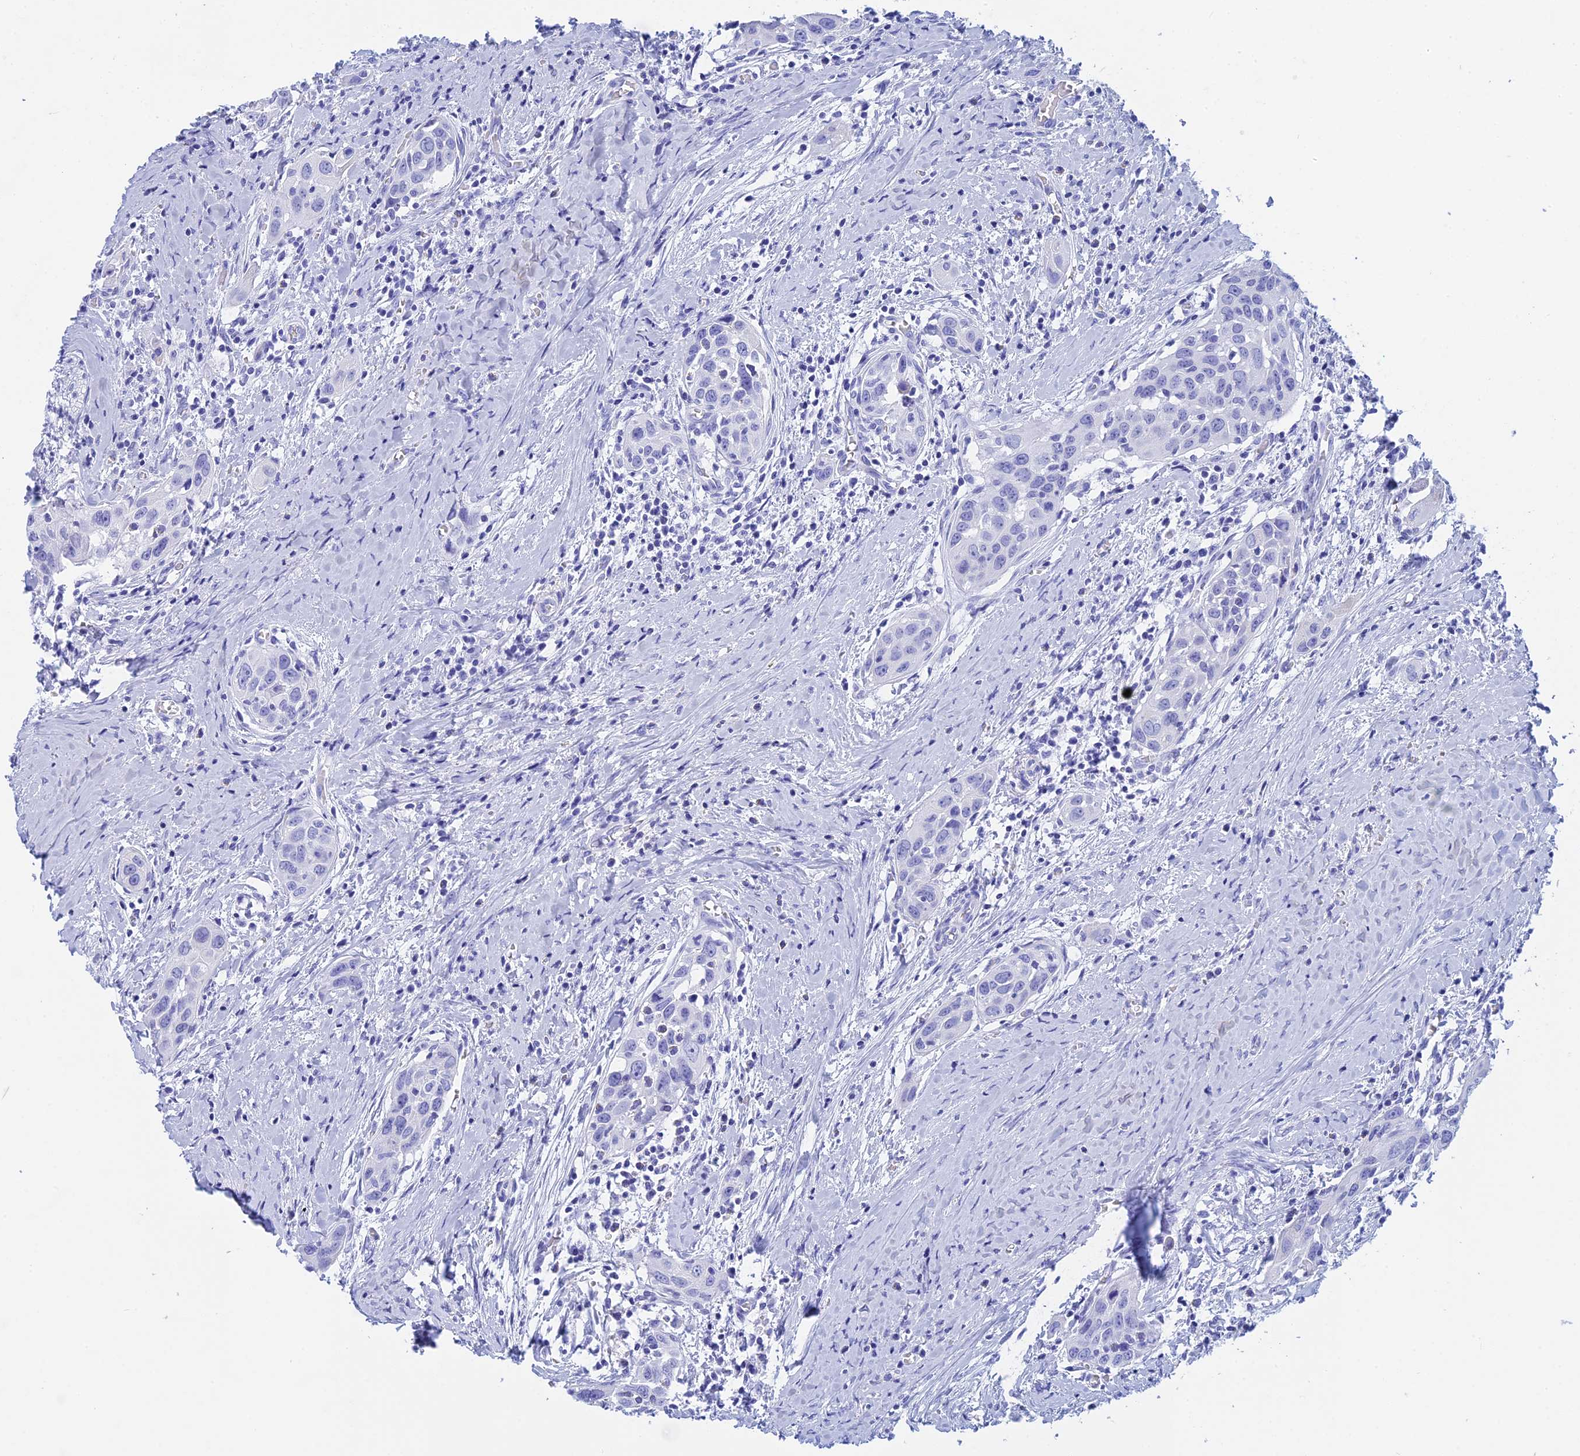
{"staining": {"intensity": "negative", "quantity": "none", "location": "none"}, "tissue": "head and neck cancer", "cell_type": "Tumor cells", "image_type": "cancer", "snomed": [{"axis": "morphology", "description": "Squamous cell carcinoma, NOS"}, {"axis": "topography", "description": "Oral tissue"}, {"axis": "topography", "description": "Head-Neck"}], "caption": "This is a micrograph of immunohistochemistry (IHC) staining of head and neck cancer, which shows no expression in tumor cells.", "gene": "TEX101", "patient": {"sex": "female", "age": 50}}